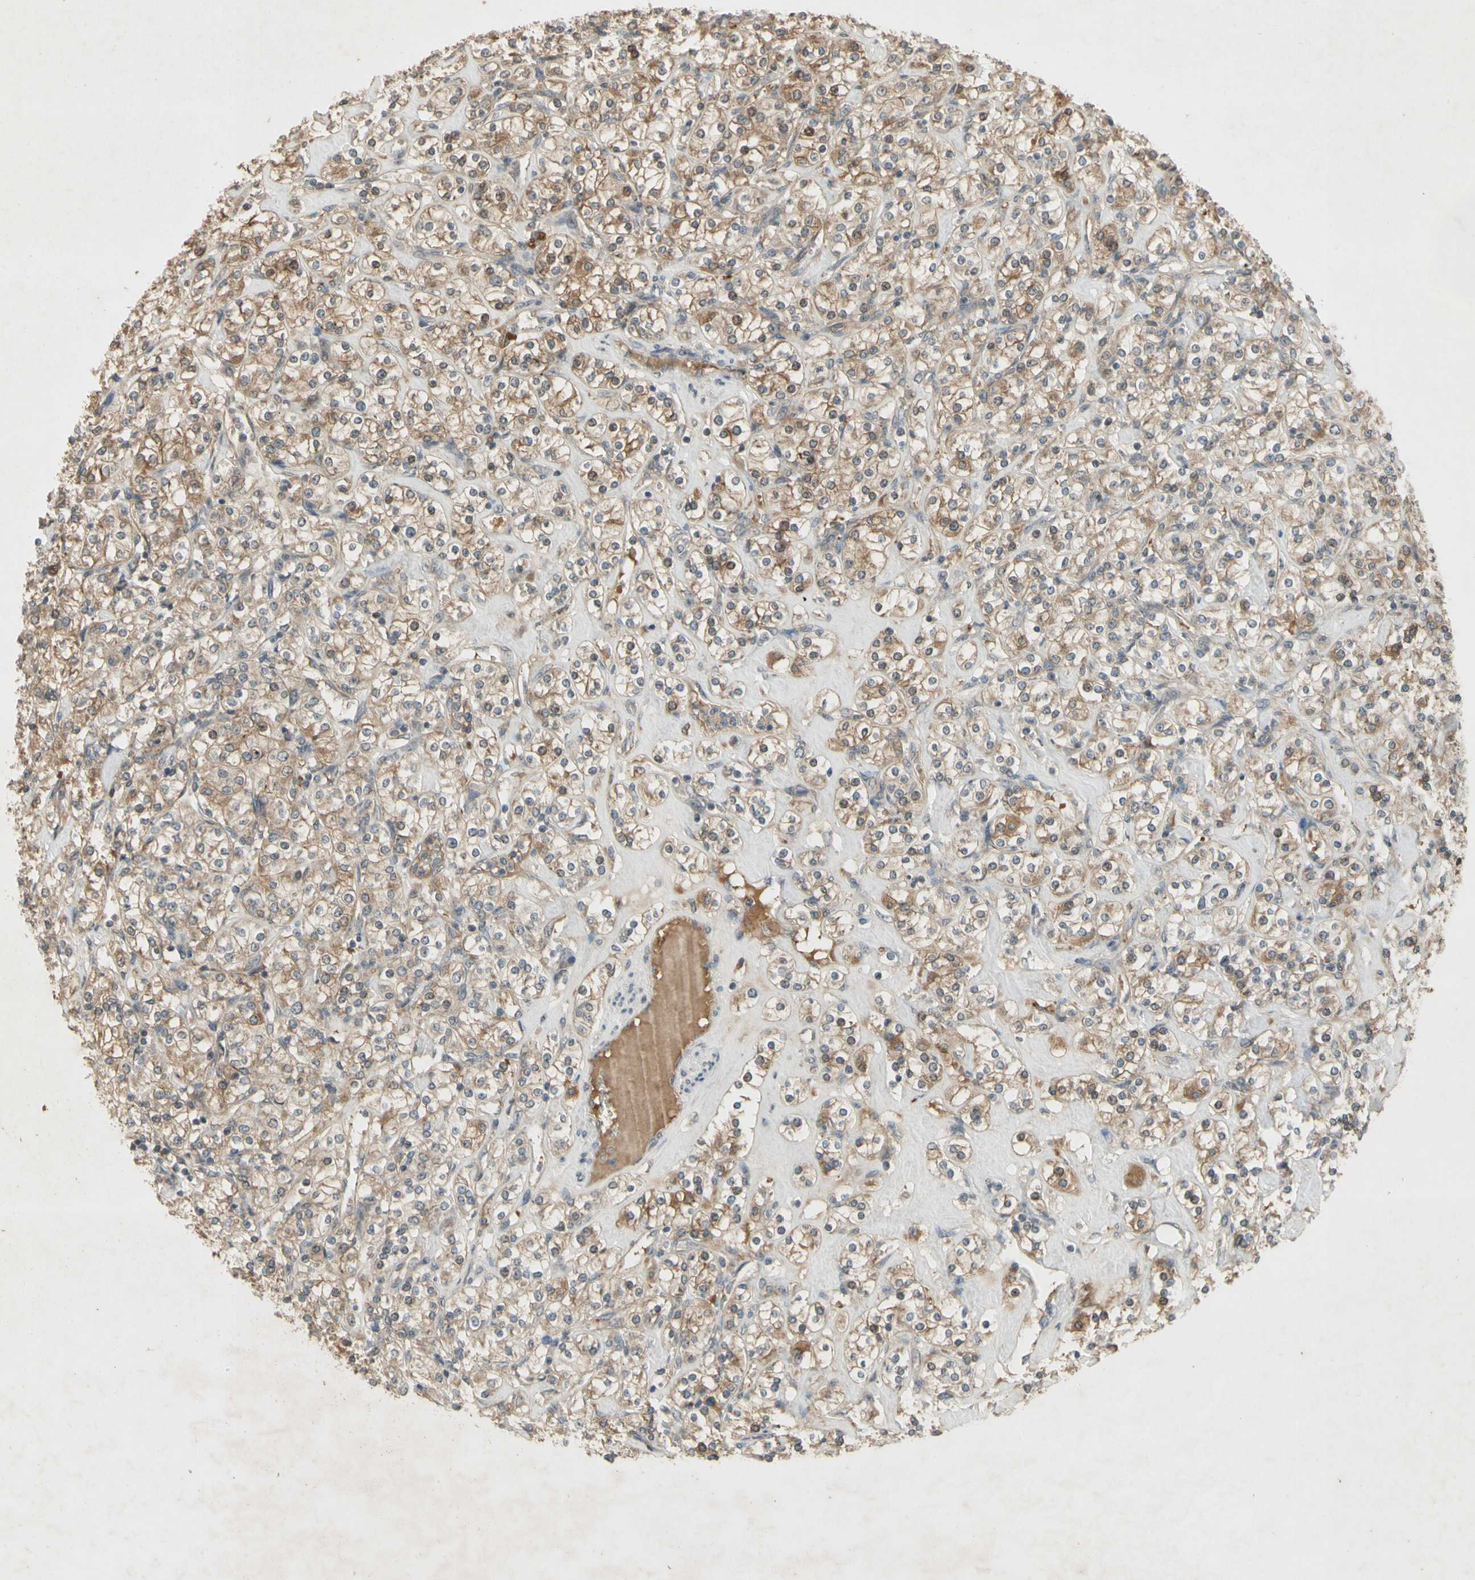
{"staining": {"intensity": "weak", "quantity": "25%-75%", "location": "cytoplasmic/membranous"}, "tissue": "renal cancer", "cell_type": "Tumor cells", "image_type": "cancer", "snomed": [{"axis": "morphology", "description": "Adenocarcinoma, NOS"}, {"axis": "topography", "description": "Kidney"}], "caption": "IHC staining of renal adenocarcinoma, which shows low levels of weak cytoplasmic/membranous expression in about 25%-75% of tumor cells indicating weak cytoplasmic/membranous protein staining. The staining was performed using DAB (brown) for protein detection and nuclei were counterstained in hematoxylin (blue).", "gene": "NRG4", "patient": {"sex": "male", "age": 77}}